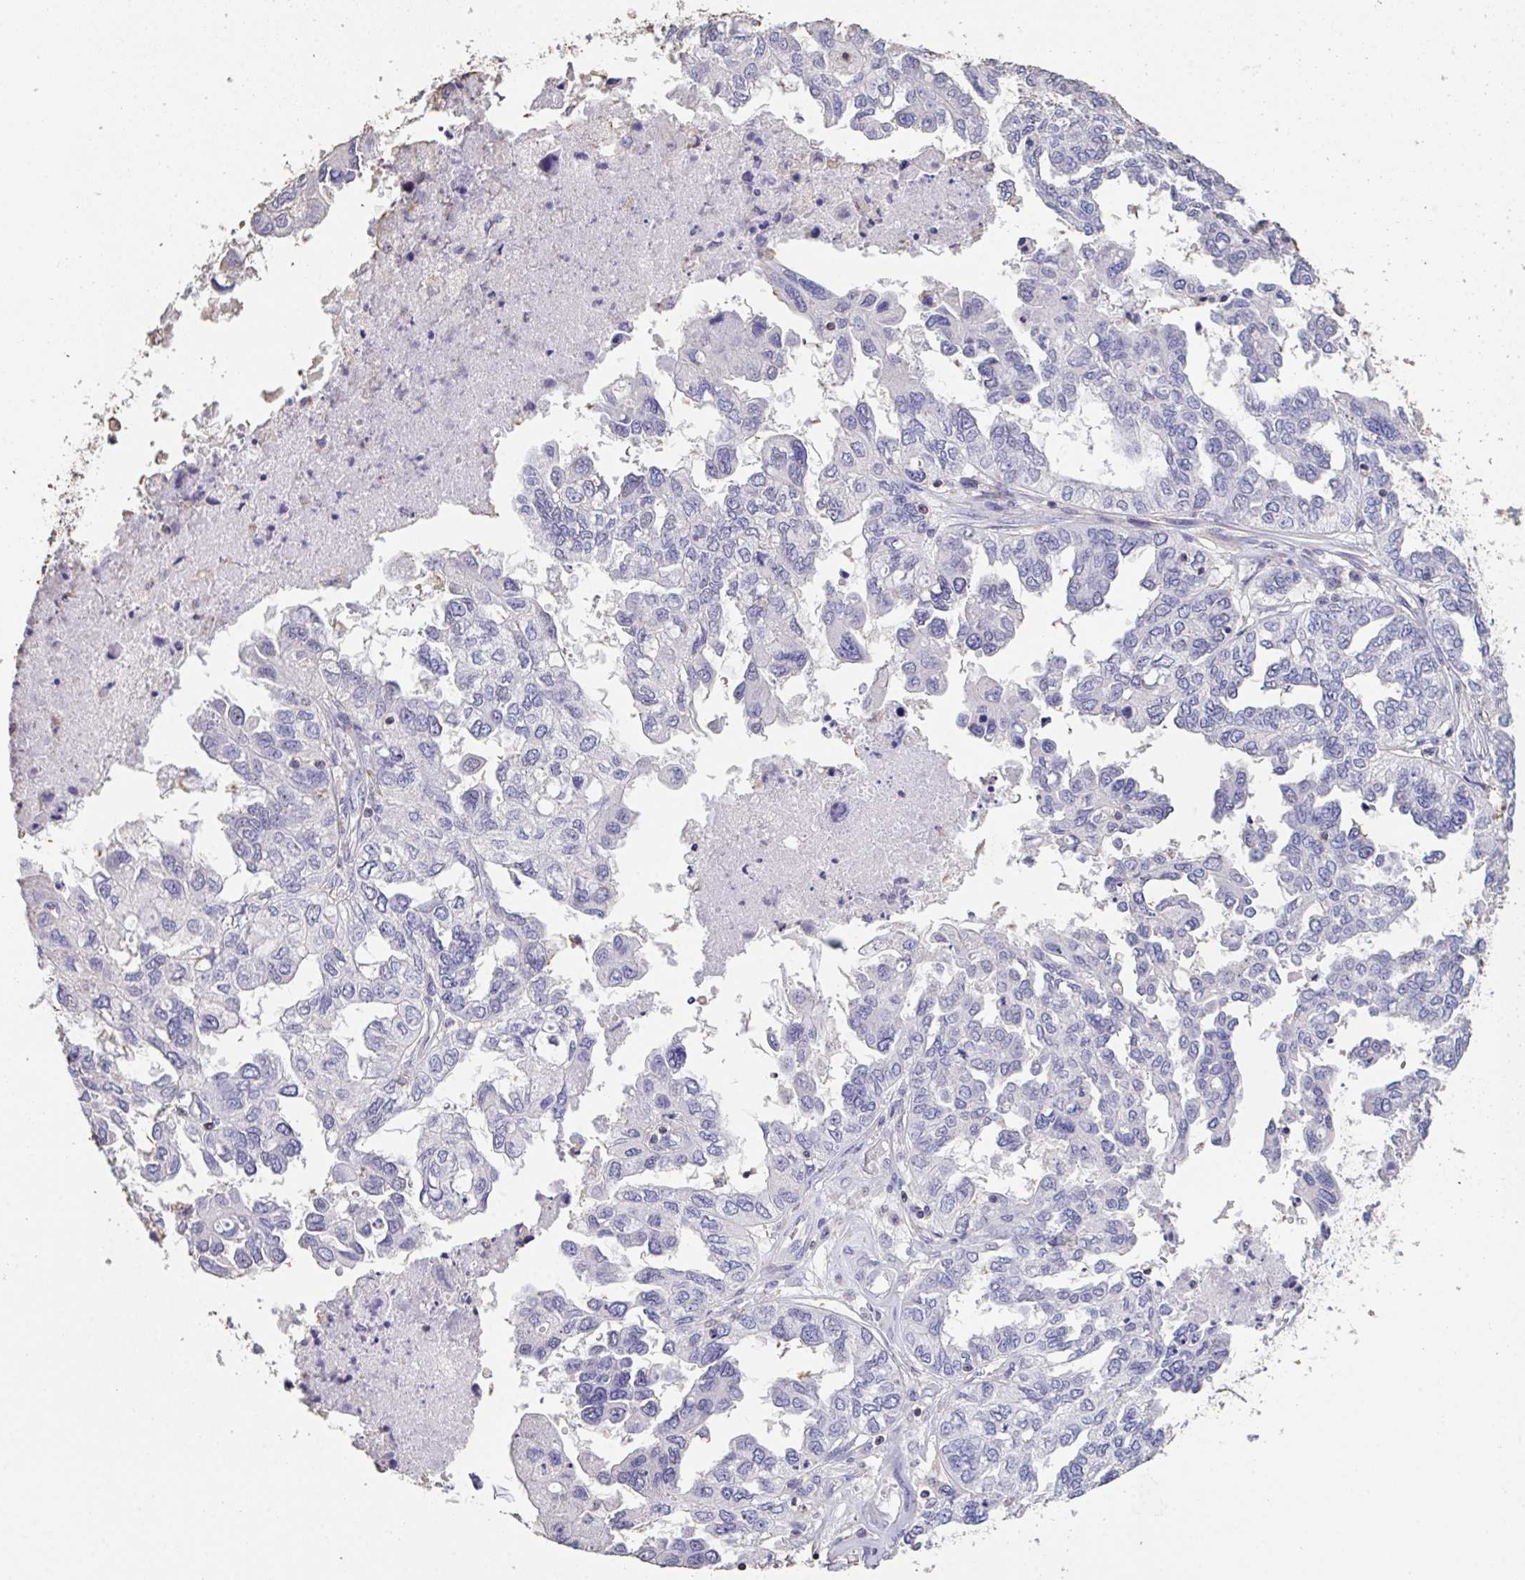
{"staining": {"intensity": "negative", "quantity": "none", "location": "none"}, "tissue": "ovarian cancer", "cell_type": "Tumor cells", "image_type": "cancer", "snomed": [{"axis": "morphology", "description": "Cystadenocarcinoma, serous, NOS"}, {"axis": "topography", "description": "Ovary"}], "caption": "DAB immunohistochemical staining of human ovarian cancer (serous cystadenocarcinoma) displays no significant expression in tumor cells.", "gene": "IL23R", "patient": {"sex": "female", "age": 53}}